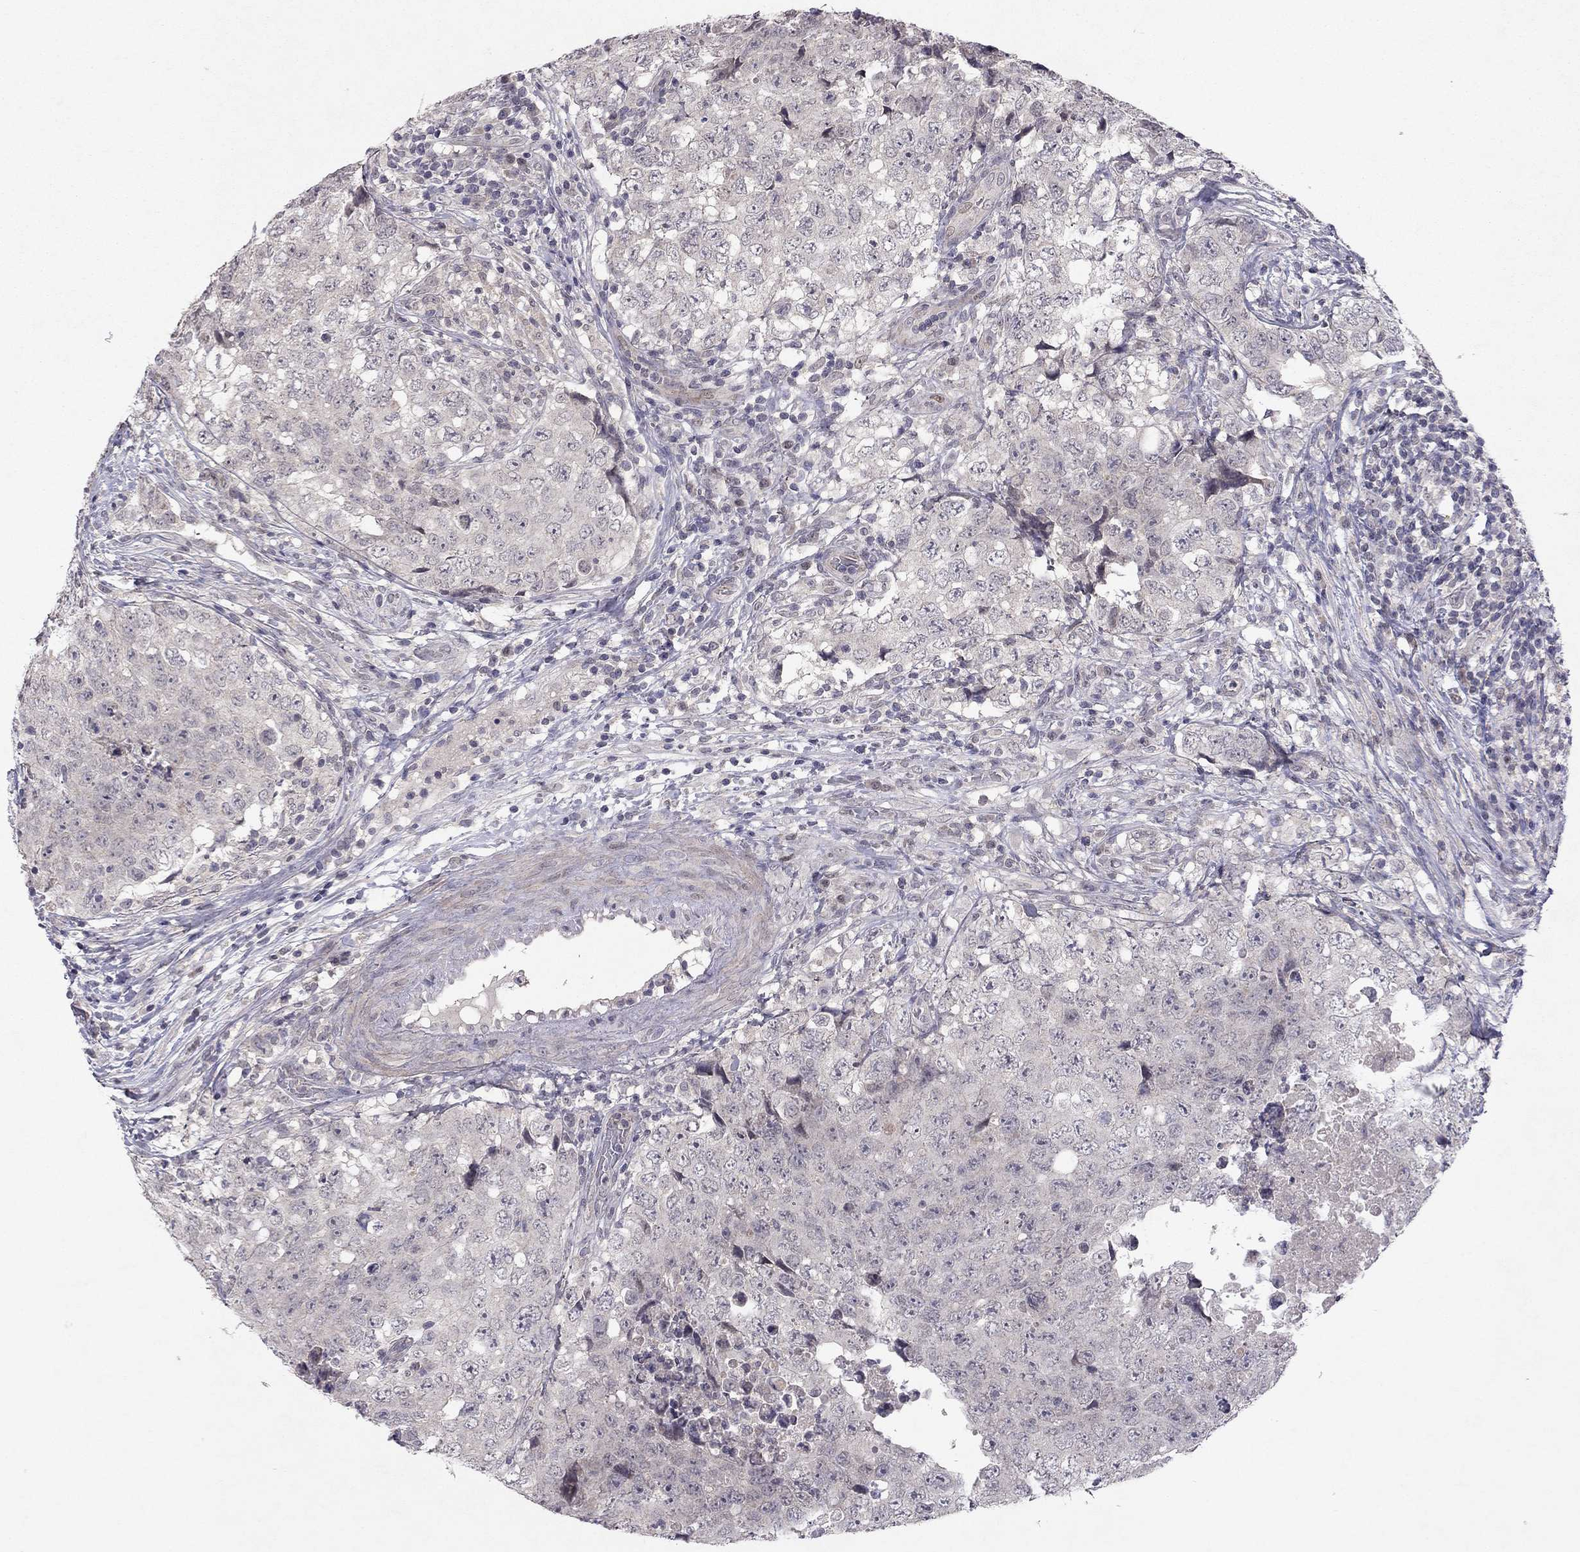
{"staining": {"intensity": "negative", "quantity": "none", "location": "none"}, "tissue": "testis cancer", "cell_type": "Tumor cells", "image_type": "cancer", "snomed": [{"axis": "morphology", "description": "Seminoma, NOS"}, {"axis": "topography", "description": "Testis"}], "caption": "High power microscopy micrograph of an immunohistochemistry histopathology image of testis cancer, revealing no significant staining in tumor cells. (Brightfield microscopy of DAB immunohistochemistry (IHC) at high magnification).", "gene": "ESR2", "patient": {"sex": "male", "age": 34}}